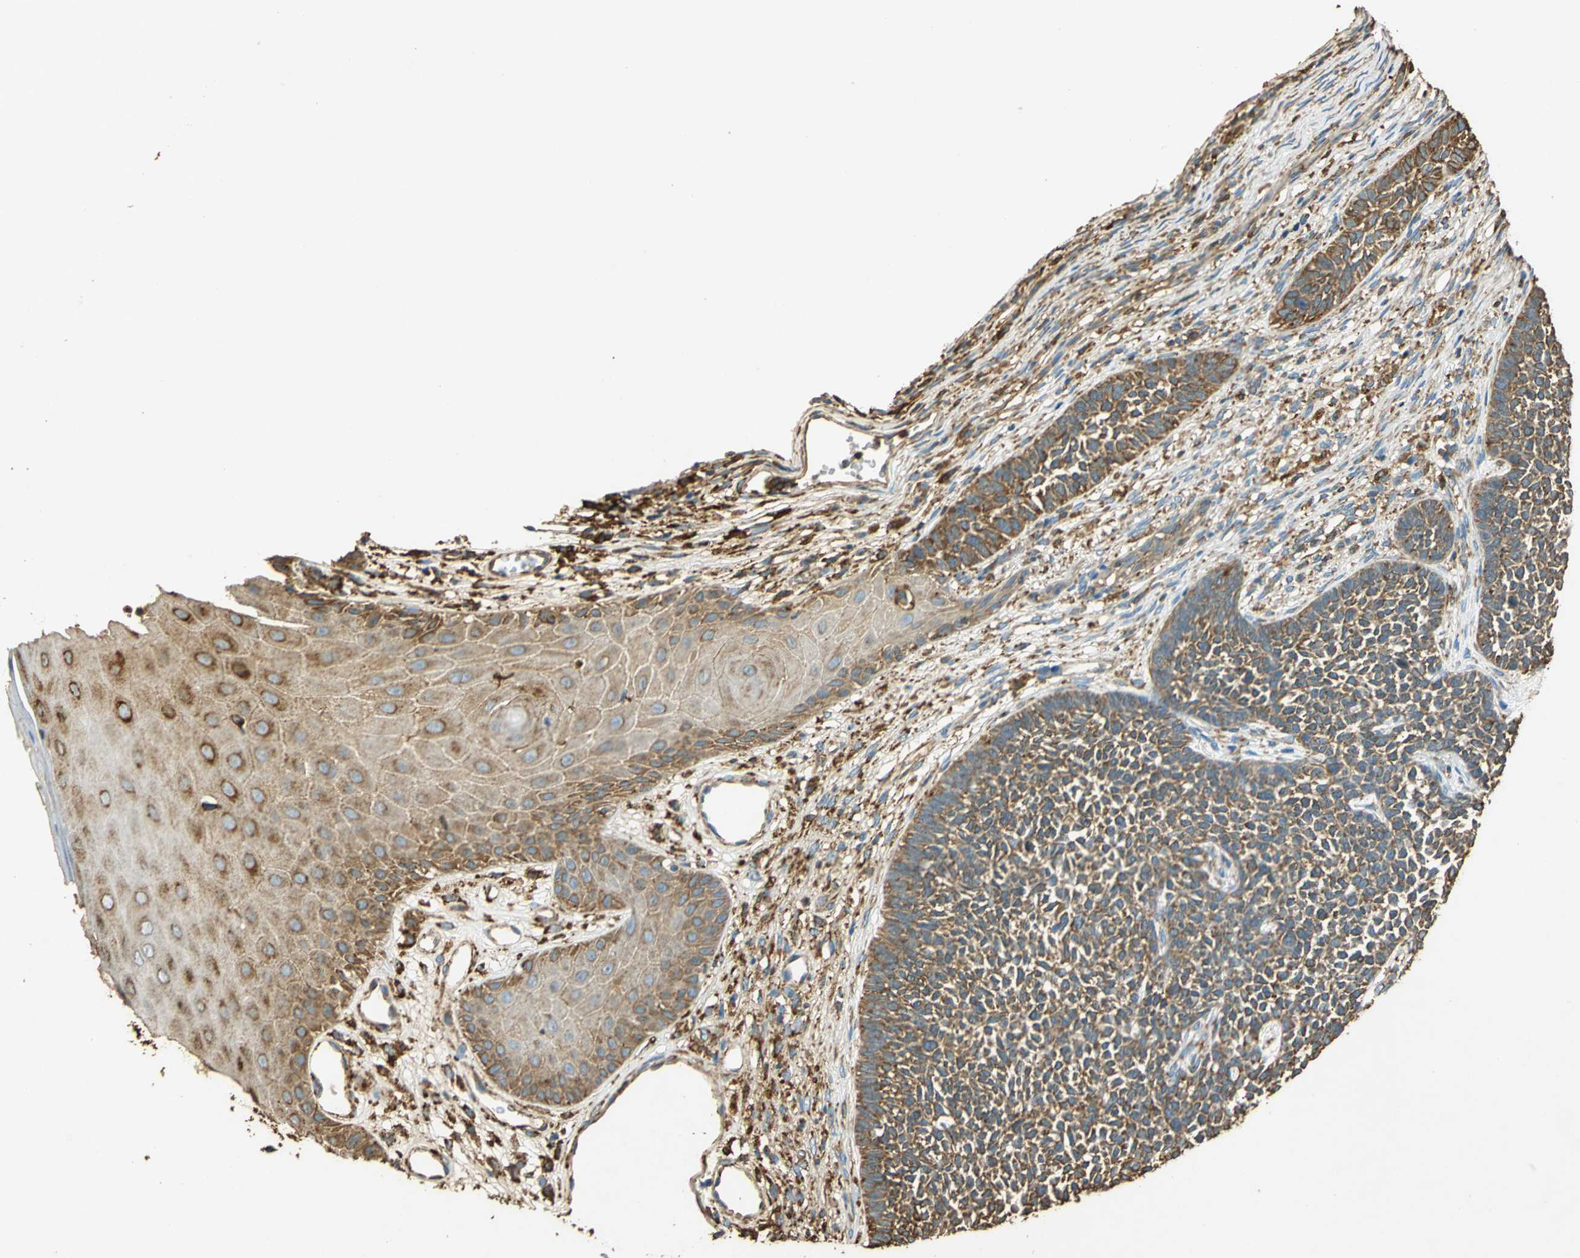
{"staining": {"intensity": "moderate", "quantity": ">75%", "location": "cytoplasmic/membranous"}, "tissue": "skin cancer", "cell_type": "Tumor cells", "image_type": "cancer", "snomed": [{"axis": "morphology", "description": "Basal cell carcinoma"}, {"axis": "topography", "description": "Skin"}], "caption": "This micrograph shows IHC staining of human skin cancer, with medium moderate cytoplasmic/membranous positivity in approximately >75% of tumor cells.", "gene": "HSP90B1", "patient": {"sex": "female", "age": 84}}